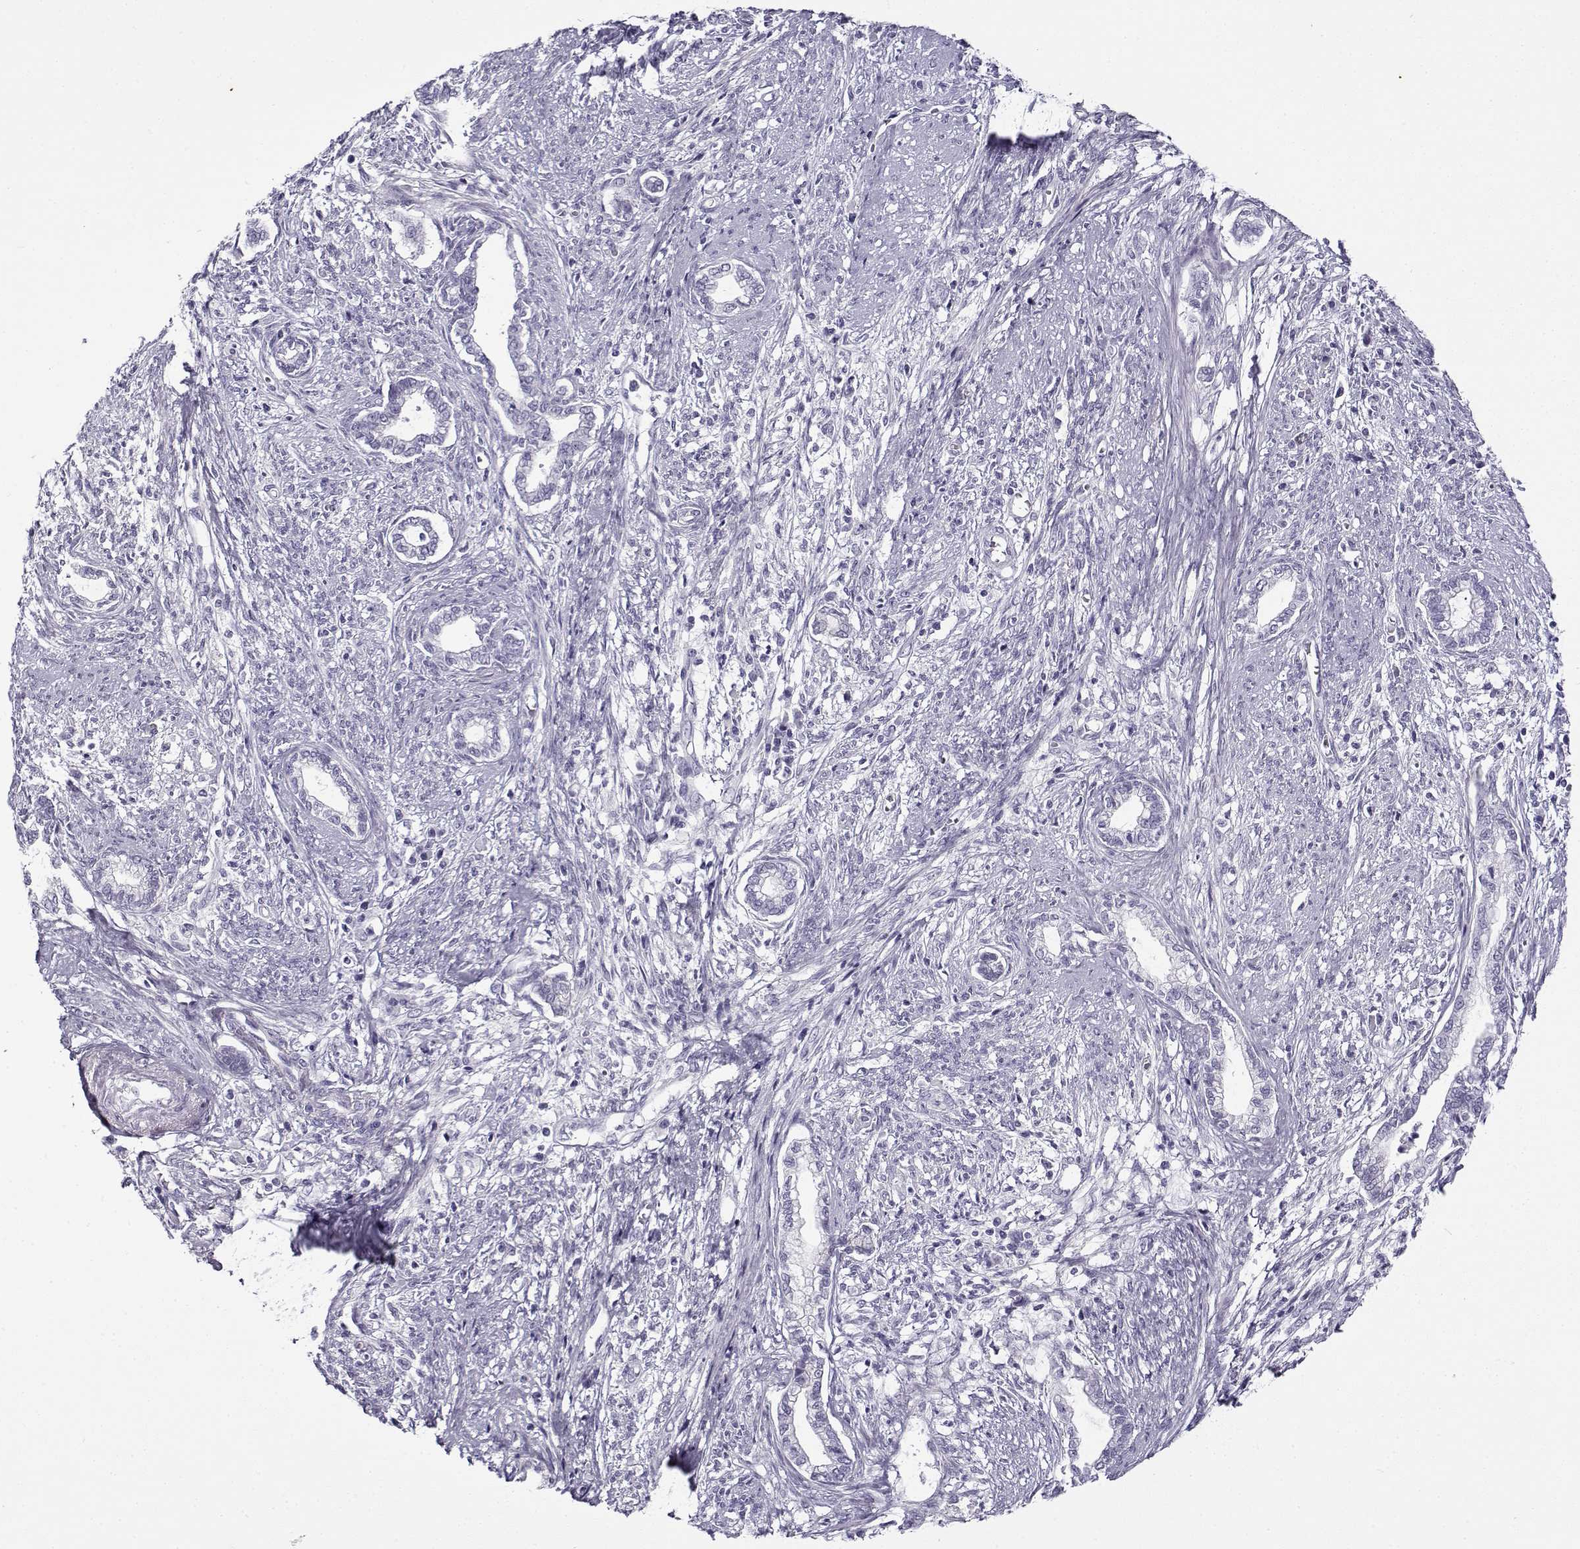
{"staining": {"intensity": "negative", "quantity": "none", "location": "none"}, "tissue": "cervical cancer", "cell_type": "Tumor cells", "image_type": "cancer", "snomed": [{"axis": "morphology", "description": "Adenocarcinoma, NOS"}, {"axis": "topography", "description": "Cervix"}], "caption": "Immunohistochemistry photomicrograph of human adenocarcinoma (cervical) stained for a protein (brown), which demonstrates no expression in tumor cells. (Immunohistochemistry, brightfield microscopy, high magnification).", "gene": "GTSF1L", "patient": {"sex": "female", "age": 62}}